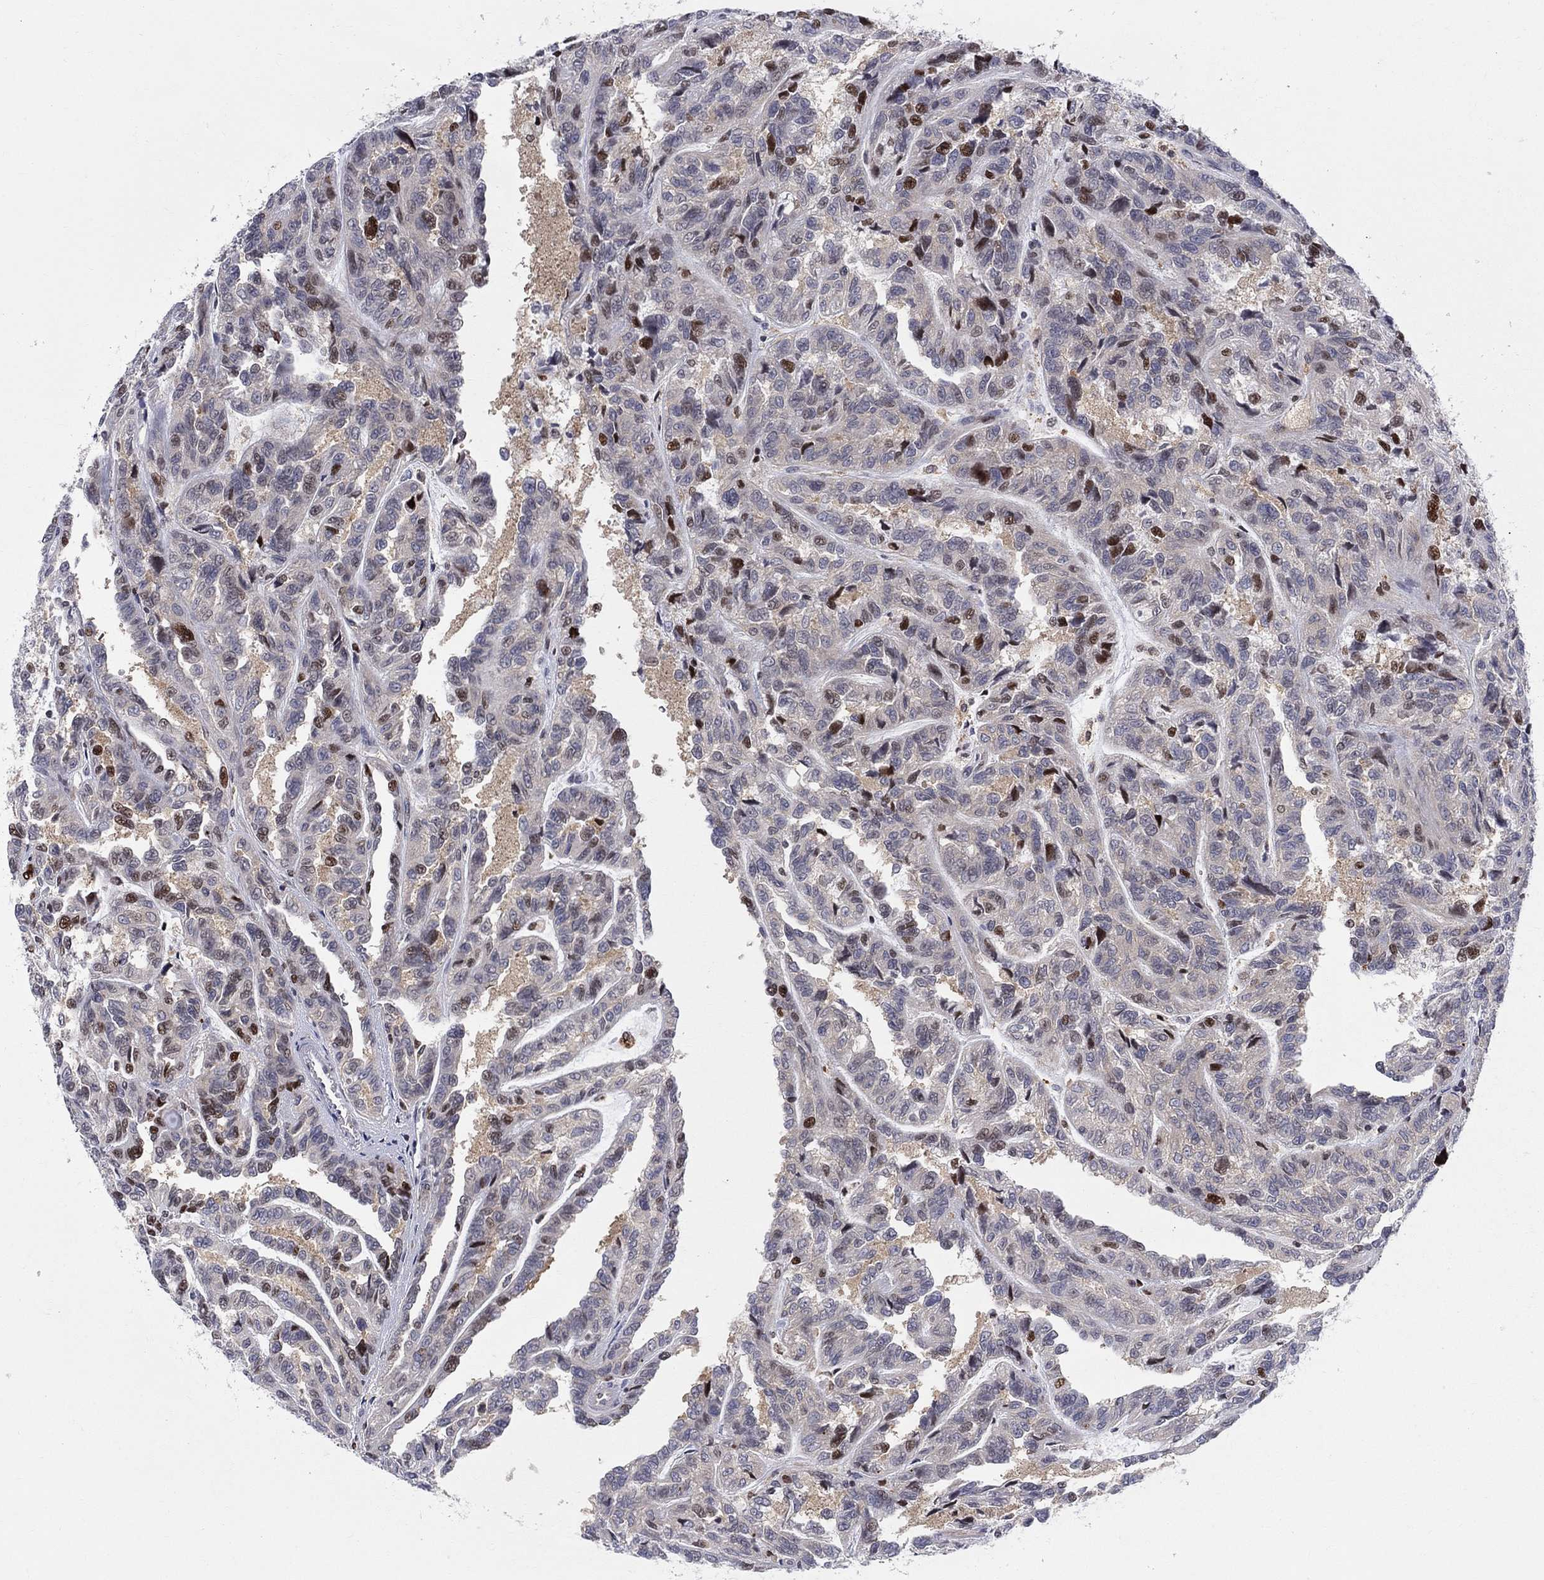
{"staining": {"intensity": "strong", "quantity": "<25%", "location": "nuclear"}, "tissue": "renal cancer", "cell_type": "Tumor cells", "image_type": "cancer", "snomed": [{"axis": "morphology", "description": "Adenocarcinoma, NOS"}, {"axis": "topography", "description": "Kidney"}], "caption": "Immunohistochemistry (IHC) micrograph of adenocarcinoma (renal) stained for a protein (brown), which exhibits medium levels of strong nuclear expression in about <25% of tumor cells.", "gene": "ZNHIT3", "patient": {"sex": "male", "age": 79}}